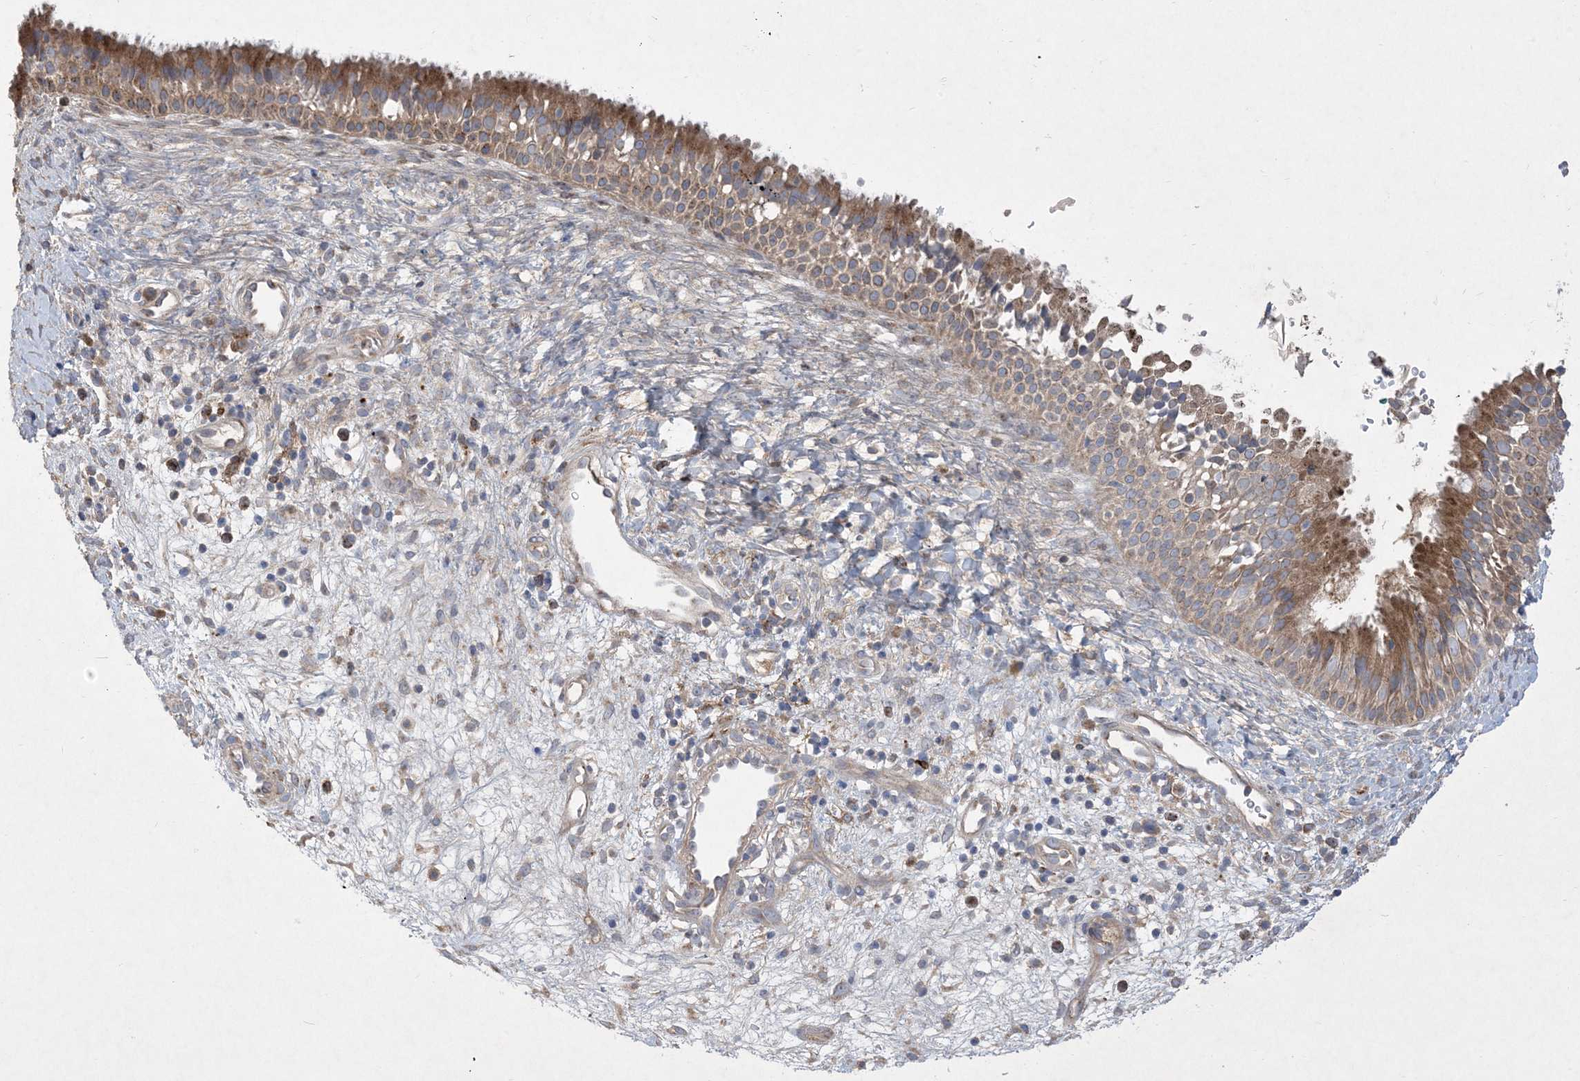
{"staining": {"intensity": "moderate", "quantity": ">75%", "location": "cytoplasmic/membranous"}, "tissue": "nasopharynx", "cell_type": "Respiratory epithelial cells", "image_type": "normal", "snomed": [{"axis": "morphology", "description": "Normal tissue, NOS"}, {"axis": "topography", "description": "Nasopharynx"}], "caption": "Immunohistochemistry (IHC) staining of normal nasopharynx, which shows medium levels of moderate cytoplasmic/membranous expression in approximately >75% of respiratory epithelial cells indicating moderate cytoplasmic/membranous protein positivity. The staining was performed using DAB (3,3'-diaminobenzidine) (brown) for protein detection and nuclei were counterstained in hematoxylin (blue).", "gene": "MASP2", "patient": {"sex": "male", "age": 22}}